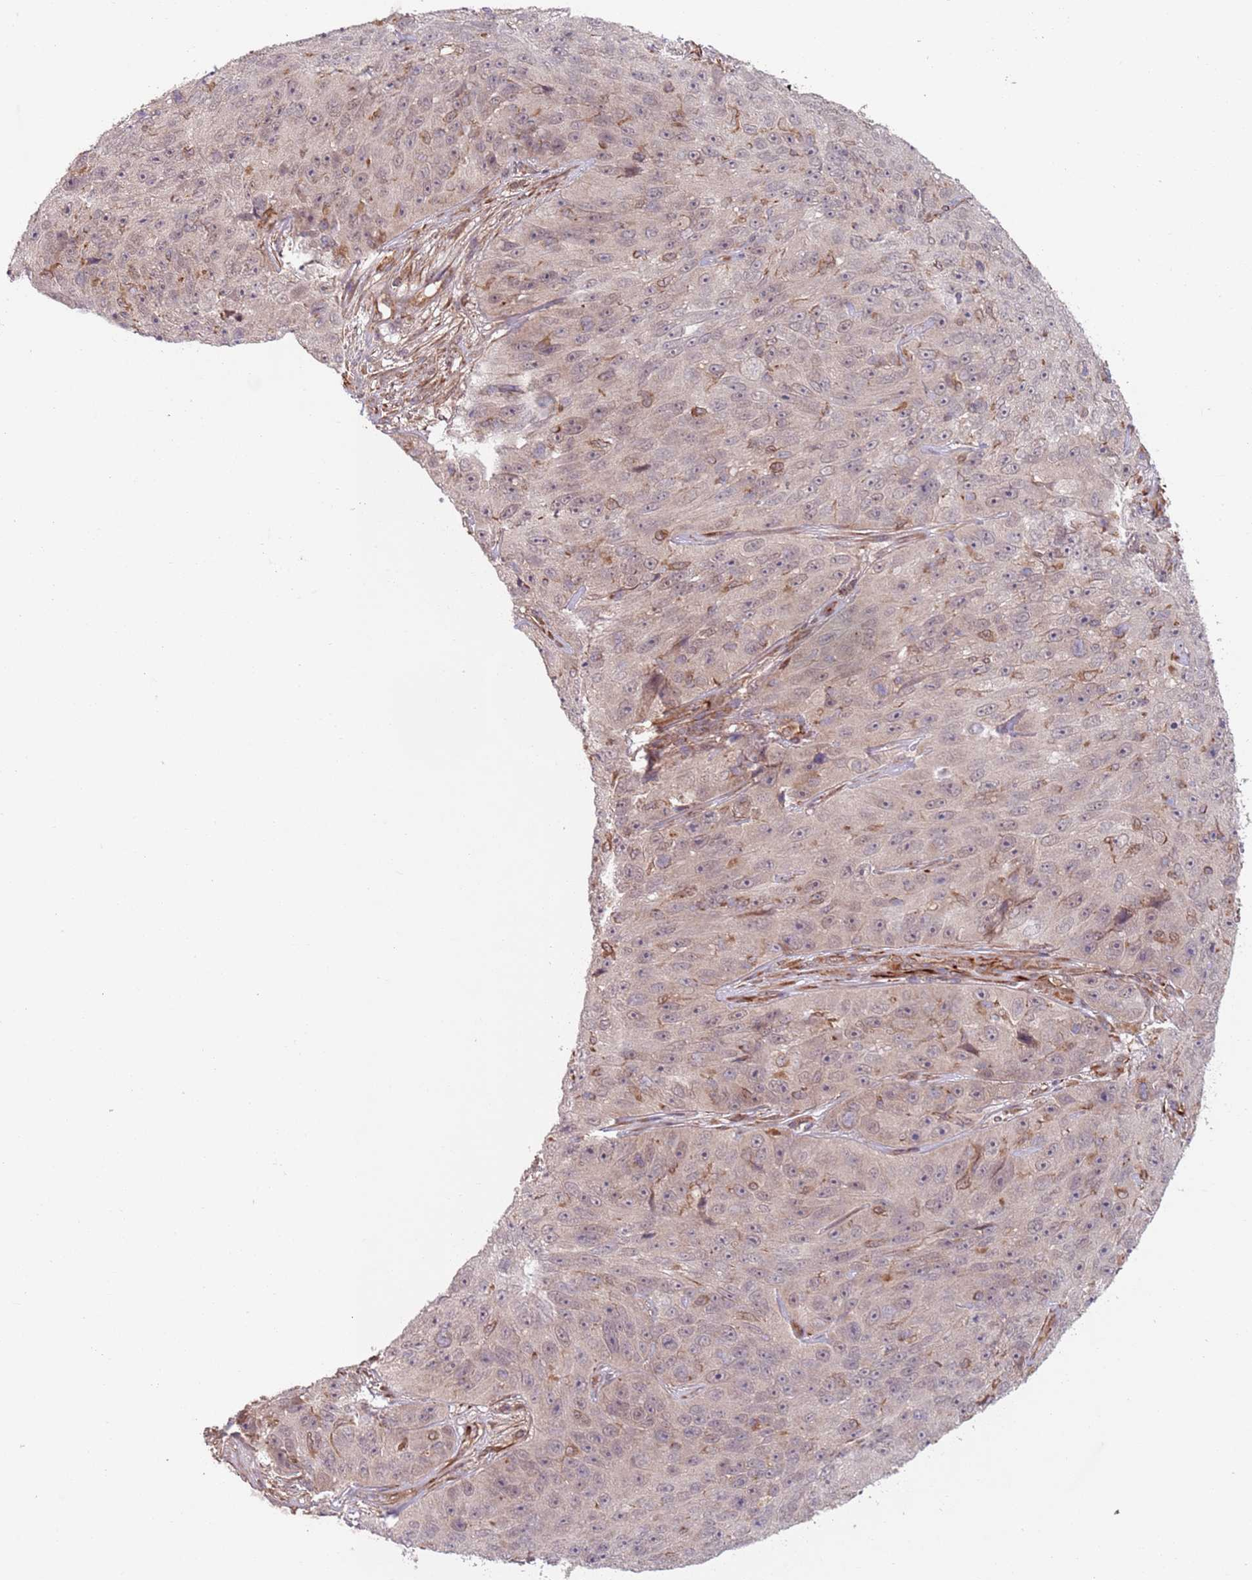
{"staining": {"intensity": "weak", "quantity": ">75%", "location": "cytoplasmic/membranous,nuclear"}, "tissue": "skin cancer", "cell_type": "Tumor cells", "image_type": "cancer", "snomed": [{"axis": "morphology", "description": "Squamous cell carcinoma, NOS"}, {"axis": "topography", "description": "Skin"}], "caption": "Weak cytoplasmic/membranous and nuclear expression for a protein is appreciated in about >75% of tumor cells of squamous cell carcinoma (skin) using immunohistochemistry (IHC).", "gene": "CHD9", "patient": {"sex": "female", "age": 87}}